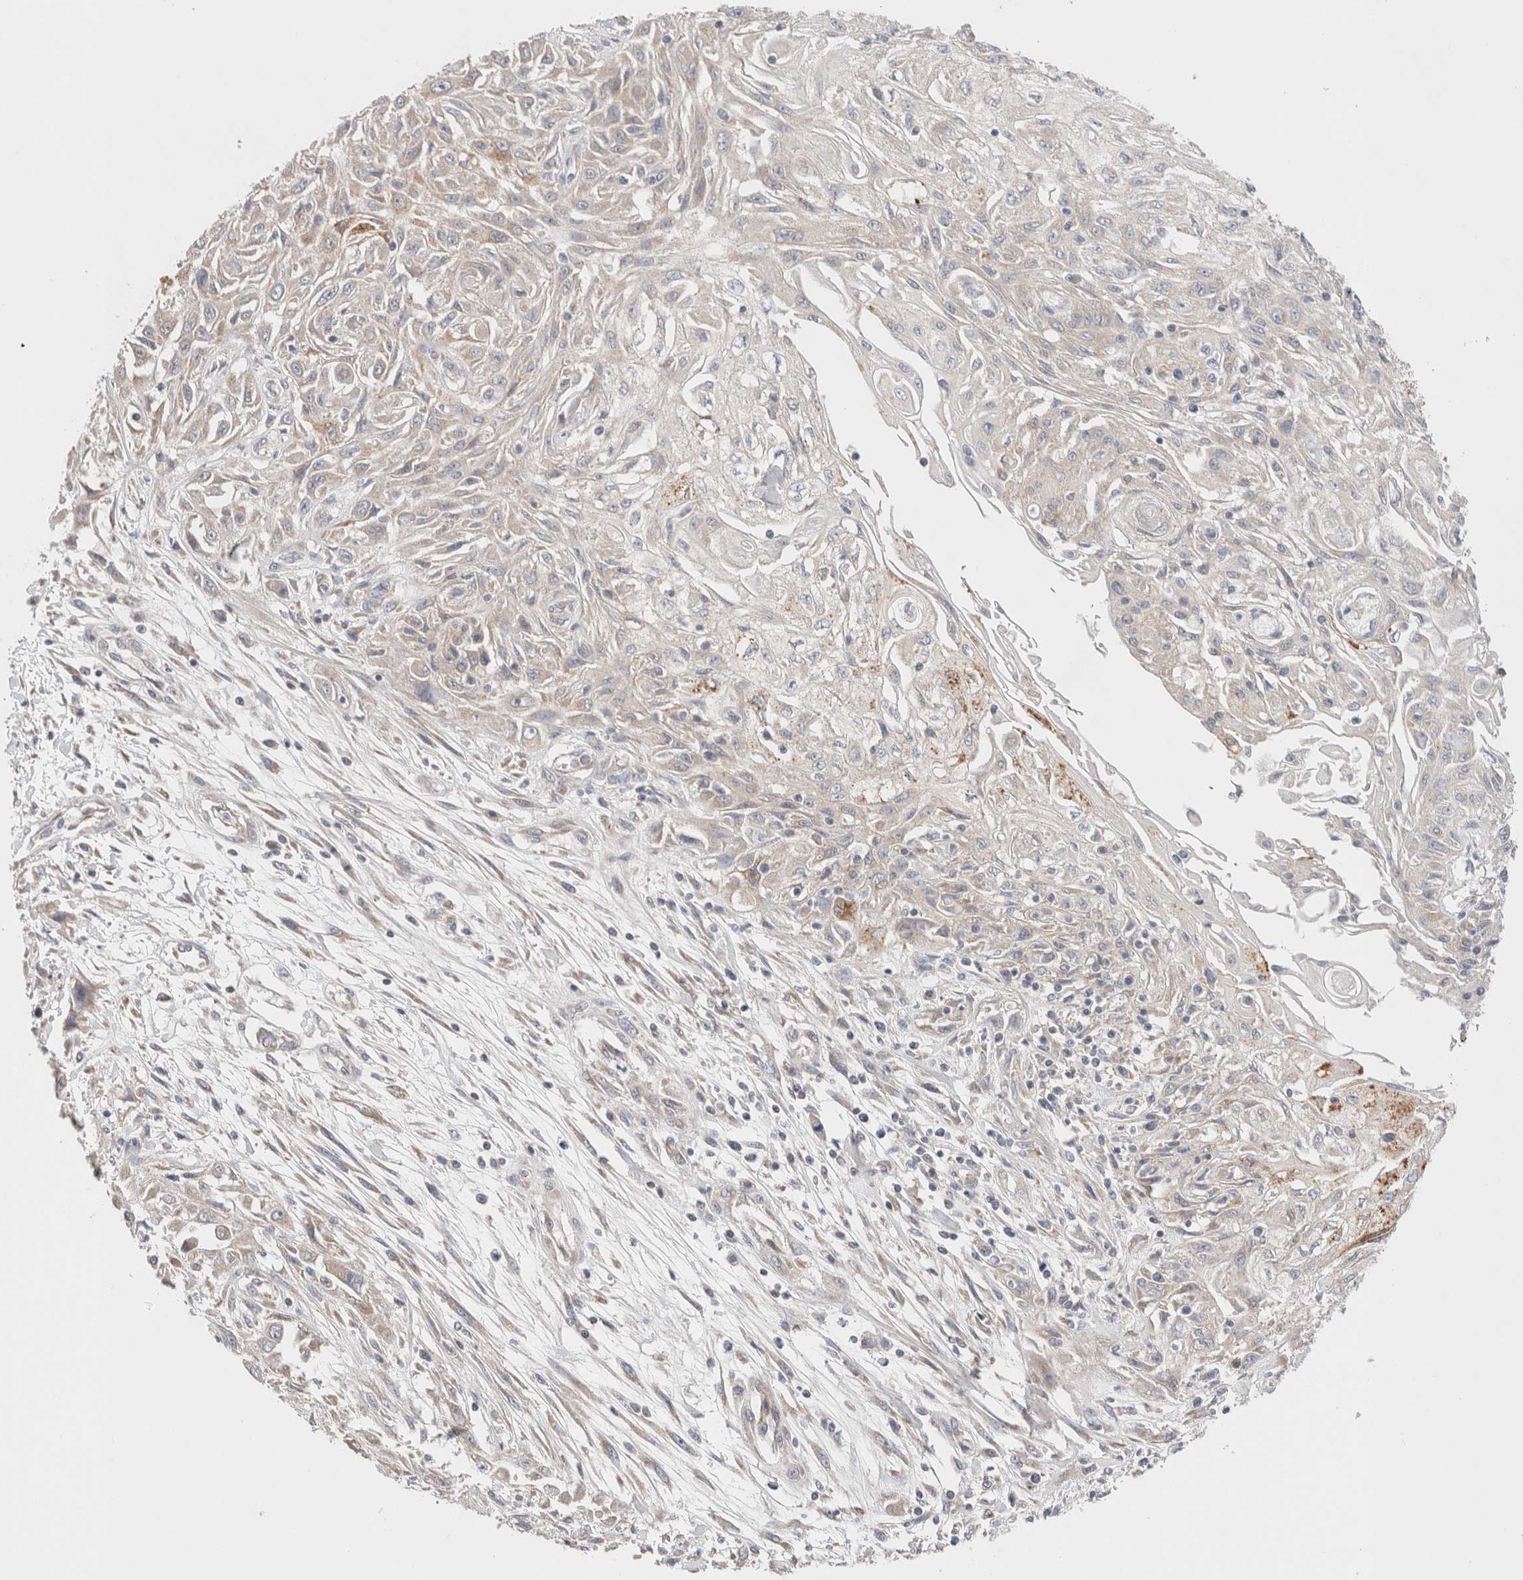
{"staining": {"intensity": "negative", "quantity": "none", "location": "none"}, "tissue": "skin cancer", "cell_type": "Tumor cells", "image_type": "cancer", "snomed": [{"axis": "morphology", "description": "Squamous cell carcinoma, NOS"}, {"axis": "morphology", "description": "Squamous cell carcinoma, metastatic, NOS"}, {"axis": "topography", "description": "Skin"}, {"axis": "topography", "description": "Lymph node"}], "caption": "An IHC micrograph of skin metastatic squamous cell carcinoma is shown. There is no staining in tumor cells of skin metastatic squamous cell carcinoma.", "gene": "ERI3", "patient": {"sex": "male", "age": 75}}